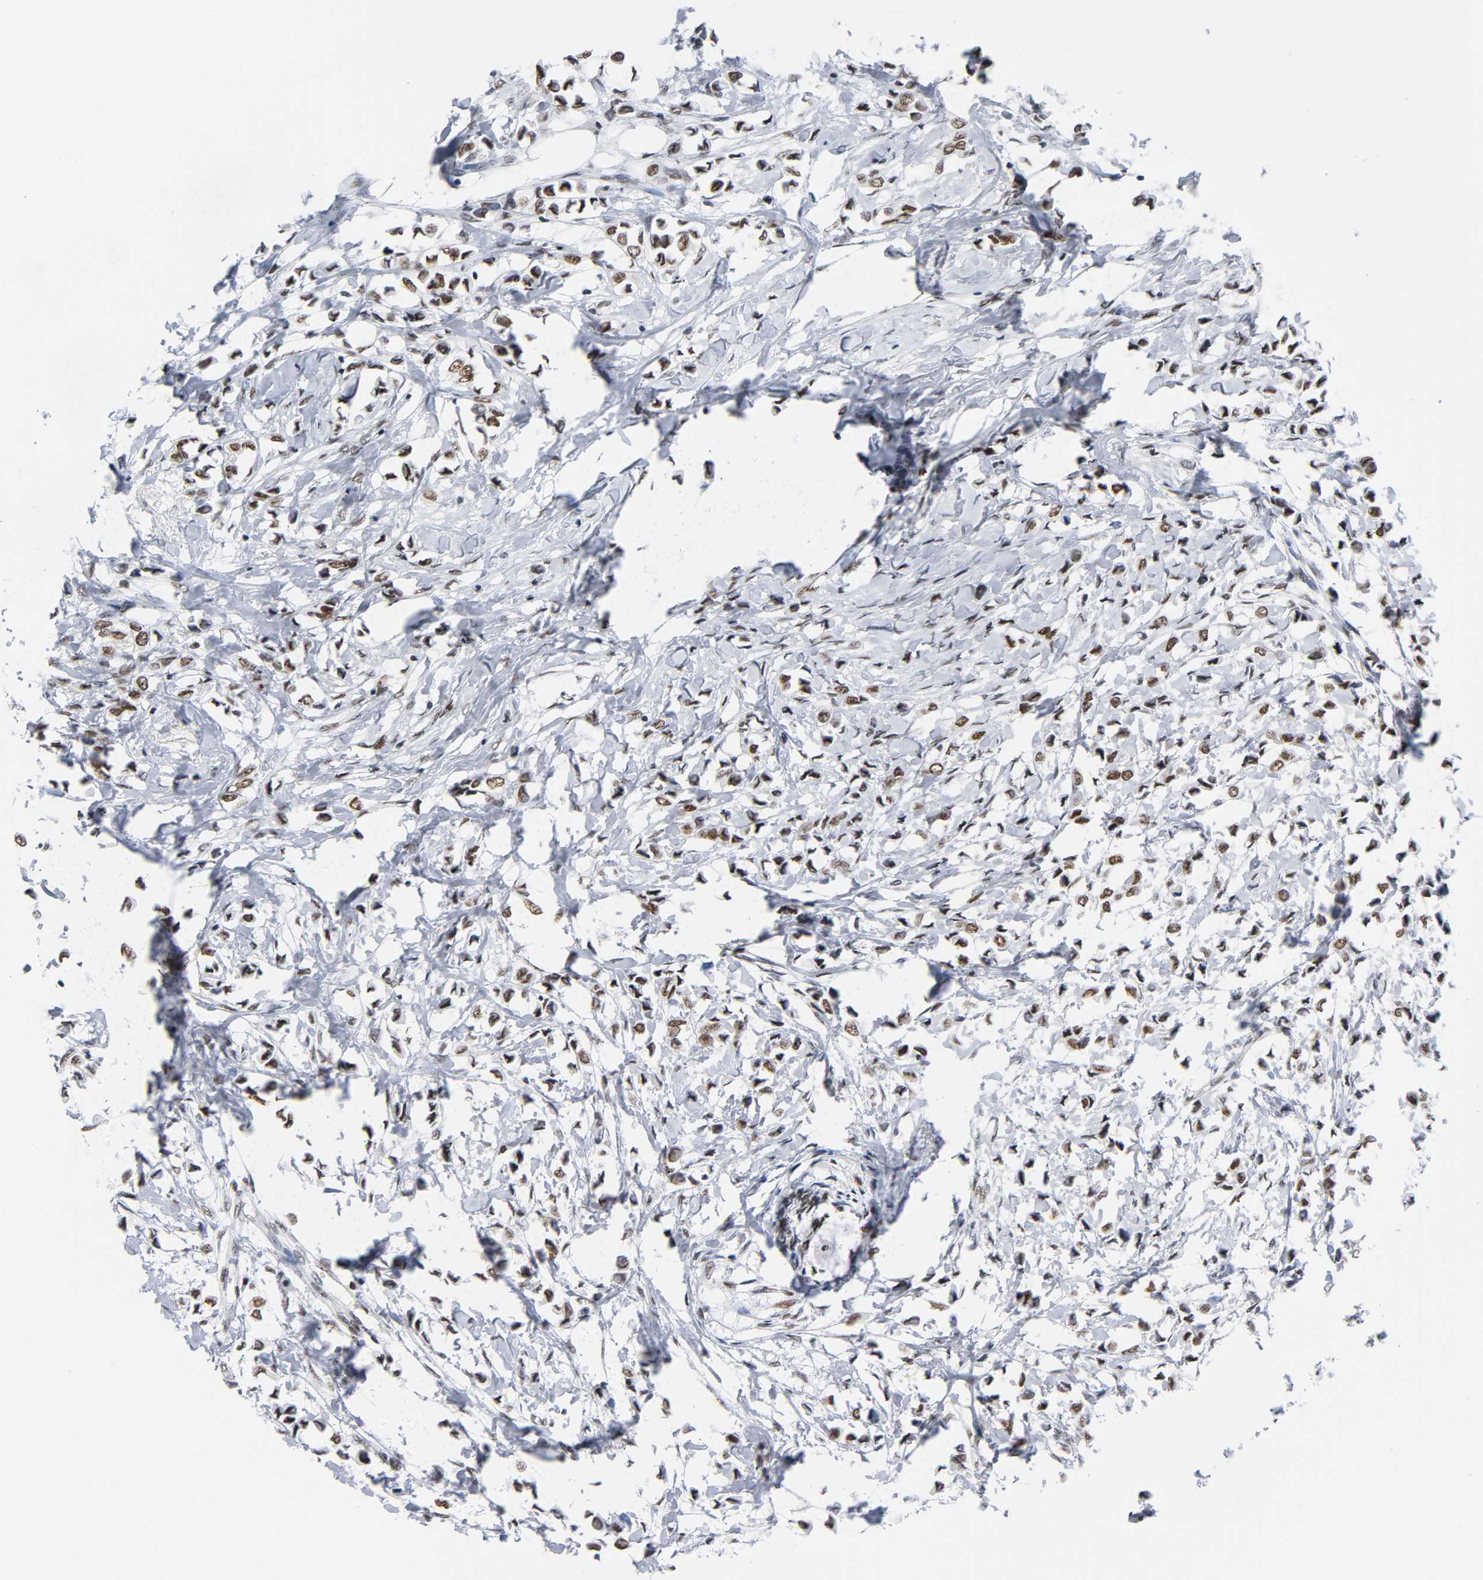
{"staining": {"intensity": "moderate", "quantity": ">75%", "location": "nuclear"}, "tissue": "breast cancer", "cell_type": "Tumor cells", "image_type": "cancer", "snomed": [{"axis": "morphology", "description": "Lobular carcinoma"}, {"axis": "topography", "description": "Breast"}], "caption": "Protein positivity by immunohistochemistry shows moderate nuclear expression in about >75% of tumor cells in breast lobular carcinoma.", "gene": "CSTF2", "patient": {"sex": "female", "age": 51}}